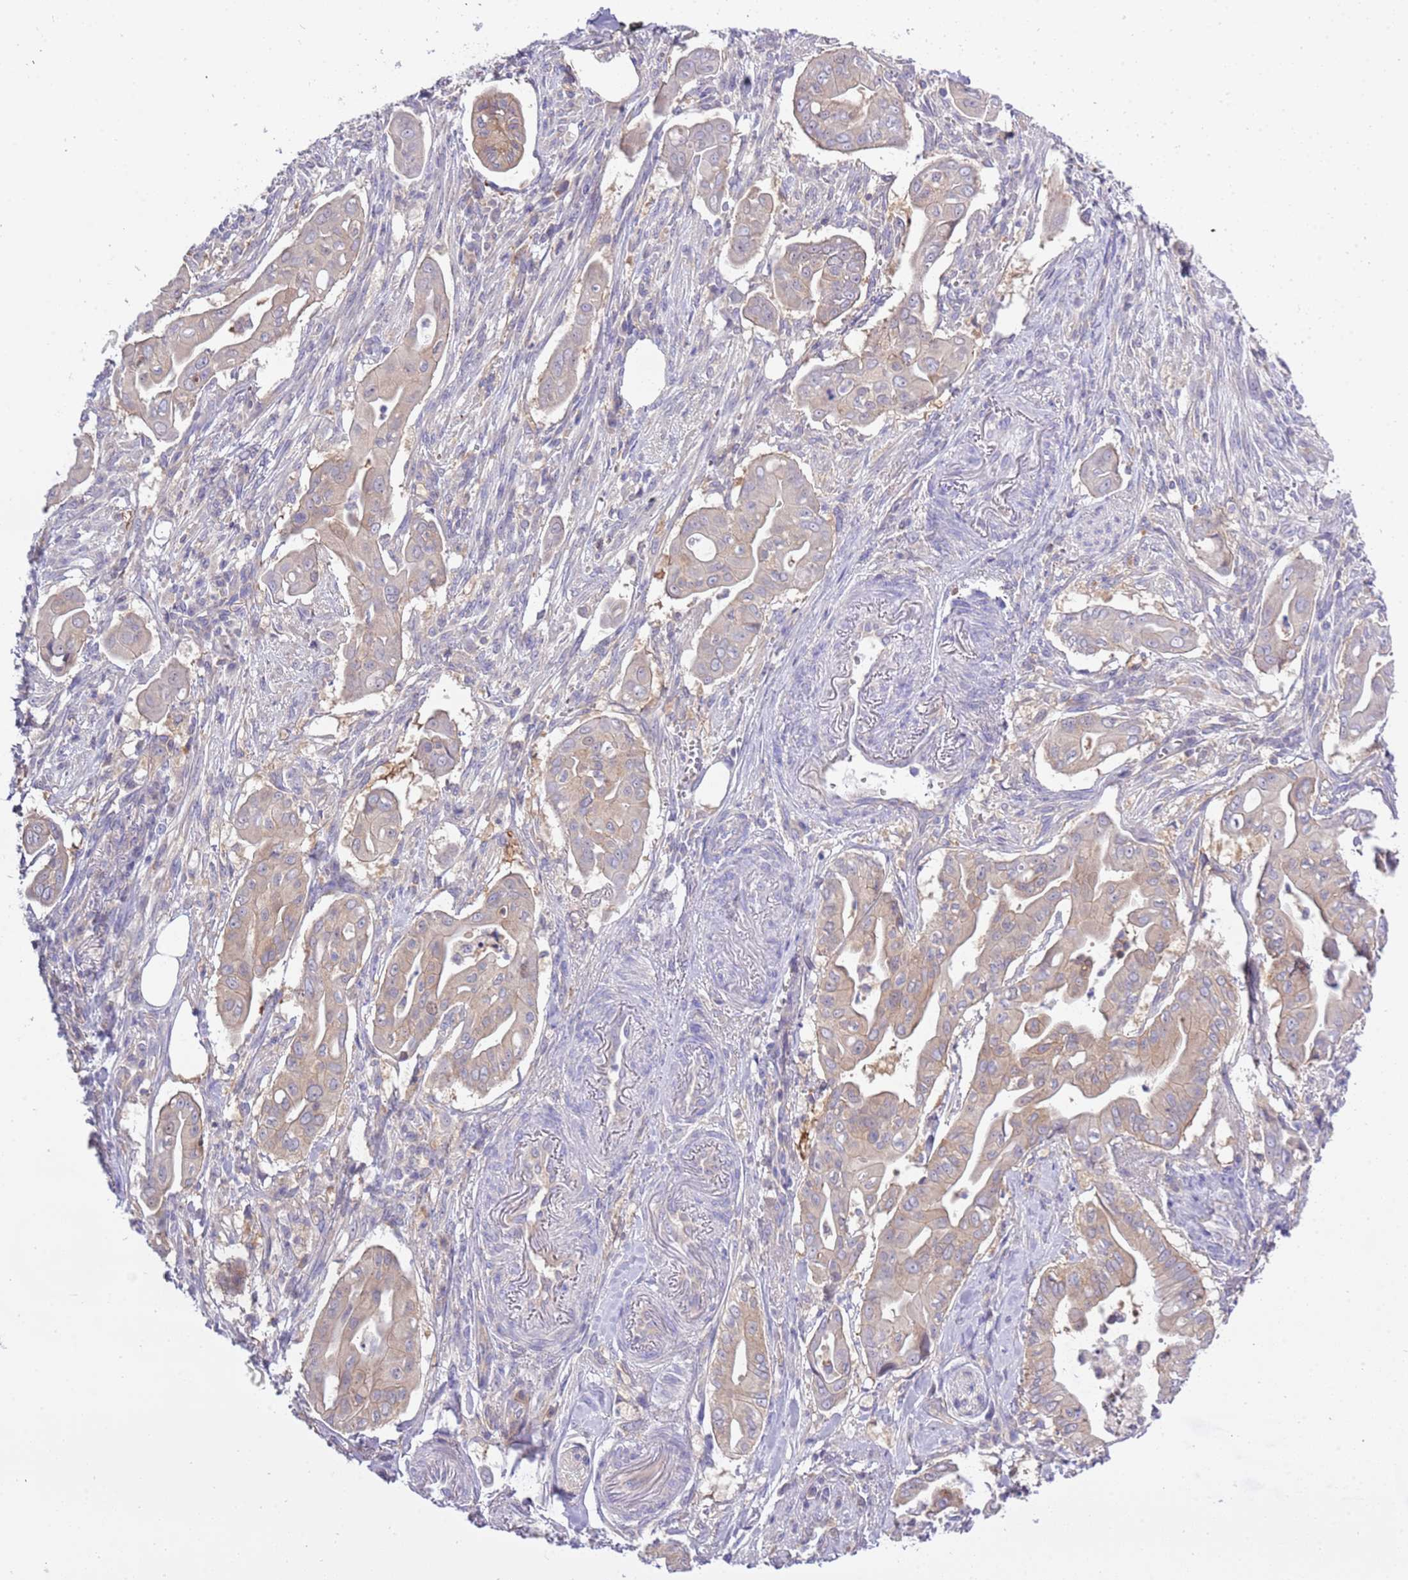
{"staining": {"intensity": "weak", "quantity": "25%-75%", "location": "cytoplasmic/membranous"}, "tissue": "pancreatic cancer", "cell_type": "Tumor cells", "image_type": "cancer", "snomed": [{"axis": "morphology", "description": "Adenocarcinoma, NOS"}, {"axis": "topography", "description": "Pancreas"}], "caption": "Immunohistochemistry of human pancreatic cancer exhibits low levels of weak cytoplasmic/membranous expression in approximately 25%-75% of tumor cells.", "gene": "STIP1", "patient": {"sex": "male", "age": 71}}